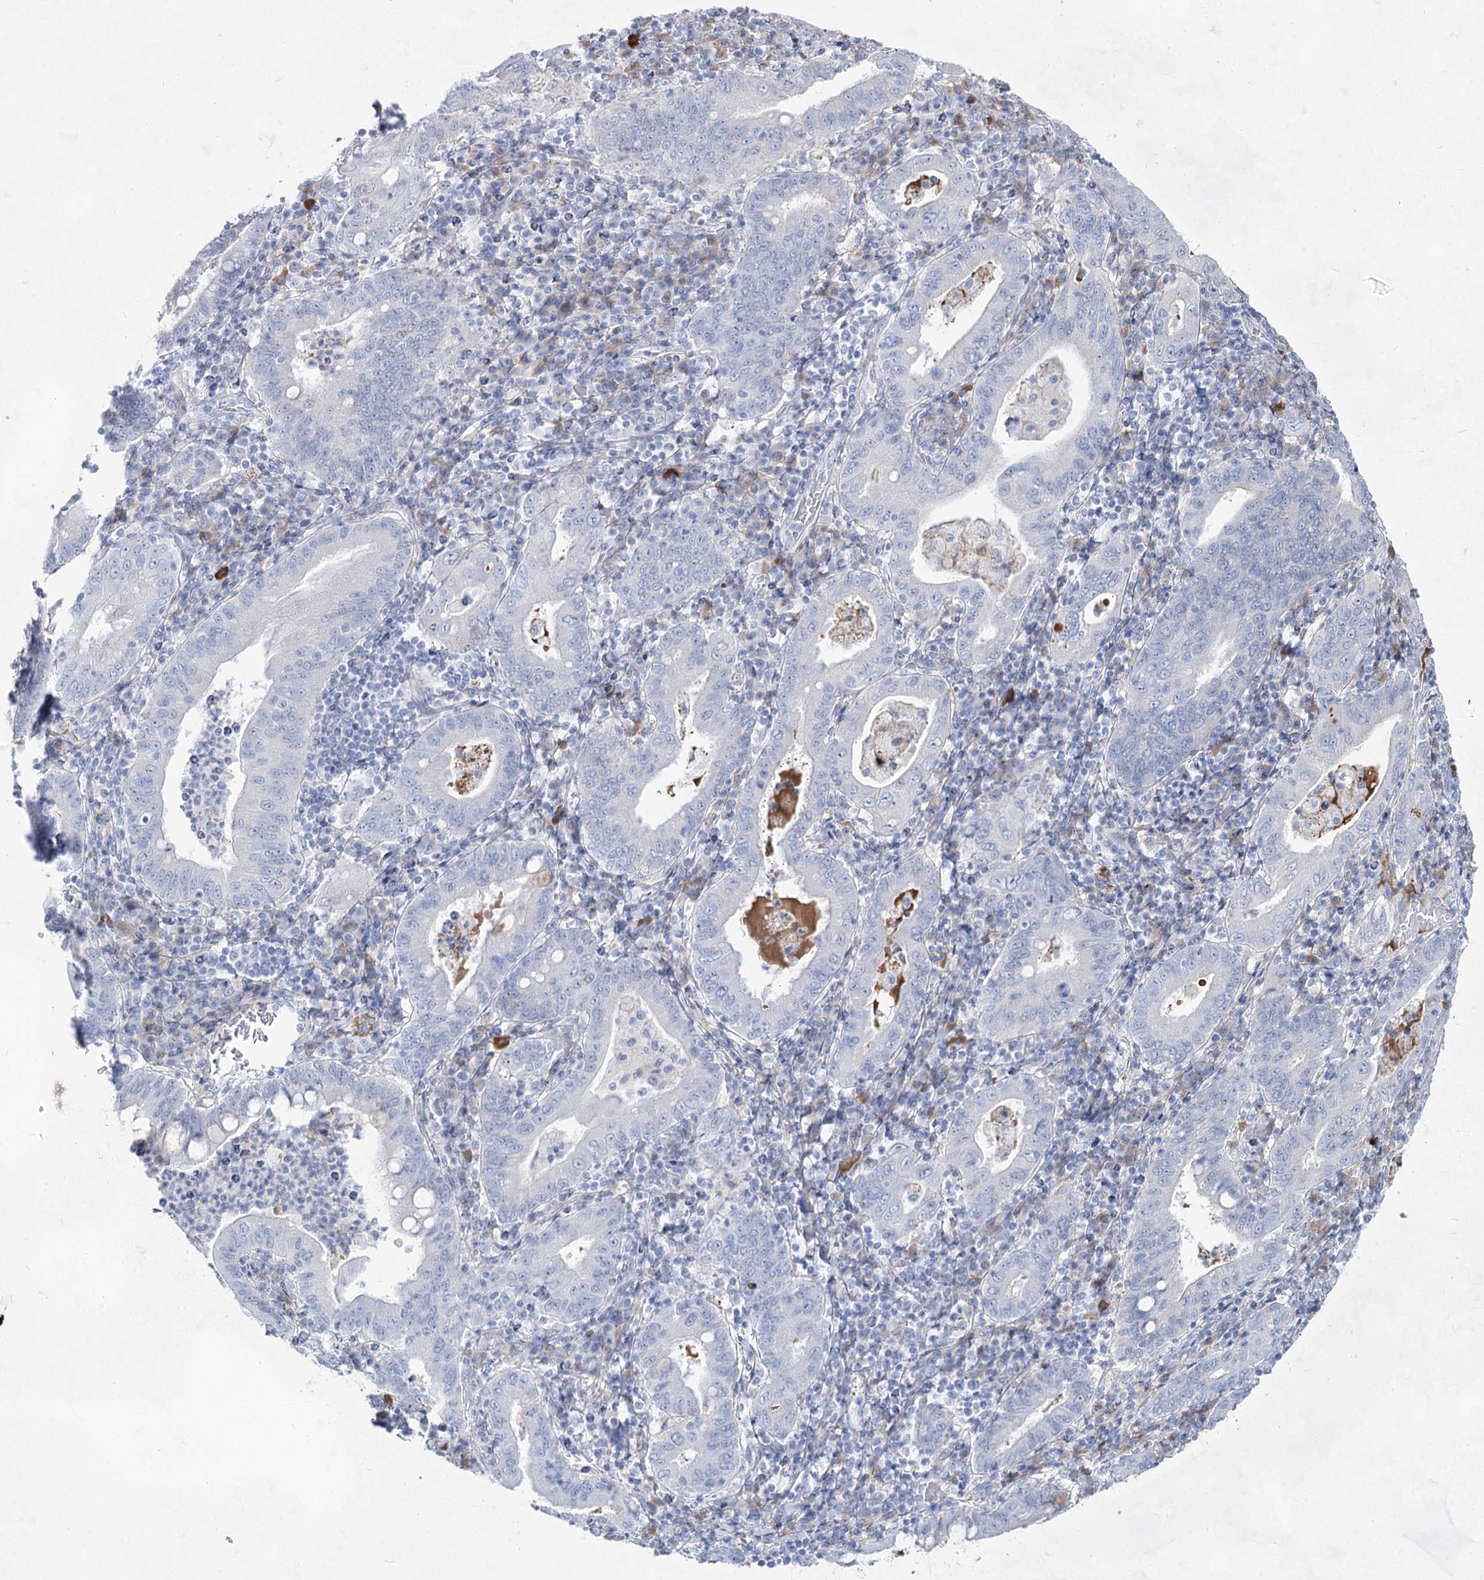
{"staining": {"intensity": "negative", "quantity": "none", "location": "none"}, "tissue": "stomach cancer", "cell_type": "Tumor cells", "image_type": "cancer", "snomed": [{"axis": "morphology", "description": "Normal tissue, NOS"}, {"axis": "morphology", "description": "Adenocarcinoma, NOS"}, {"axis": "topography", "description": "Esophagus"}, {"axis": "topography", "description": "Stomach, upper"}, {"axis": "topography", "description": "Peripheral nerve tissue"}], "caption": "Protein analysis of stomach cancer shows no significant expression in tumor cells. The staining is performed using DAB (3,3'-diaminobenzidine) brown chromogen with nuclei counter-stained in using hematoxylin.", "gene": "ACRV1", "patient": {"sex": "male", "age": 62}}